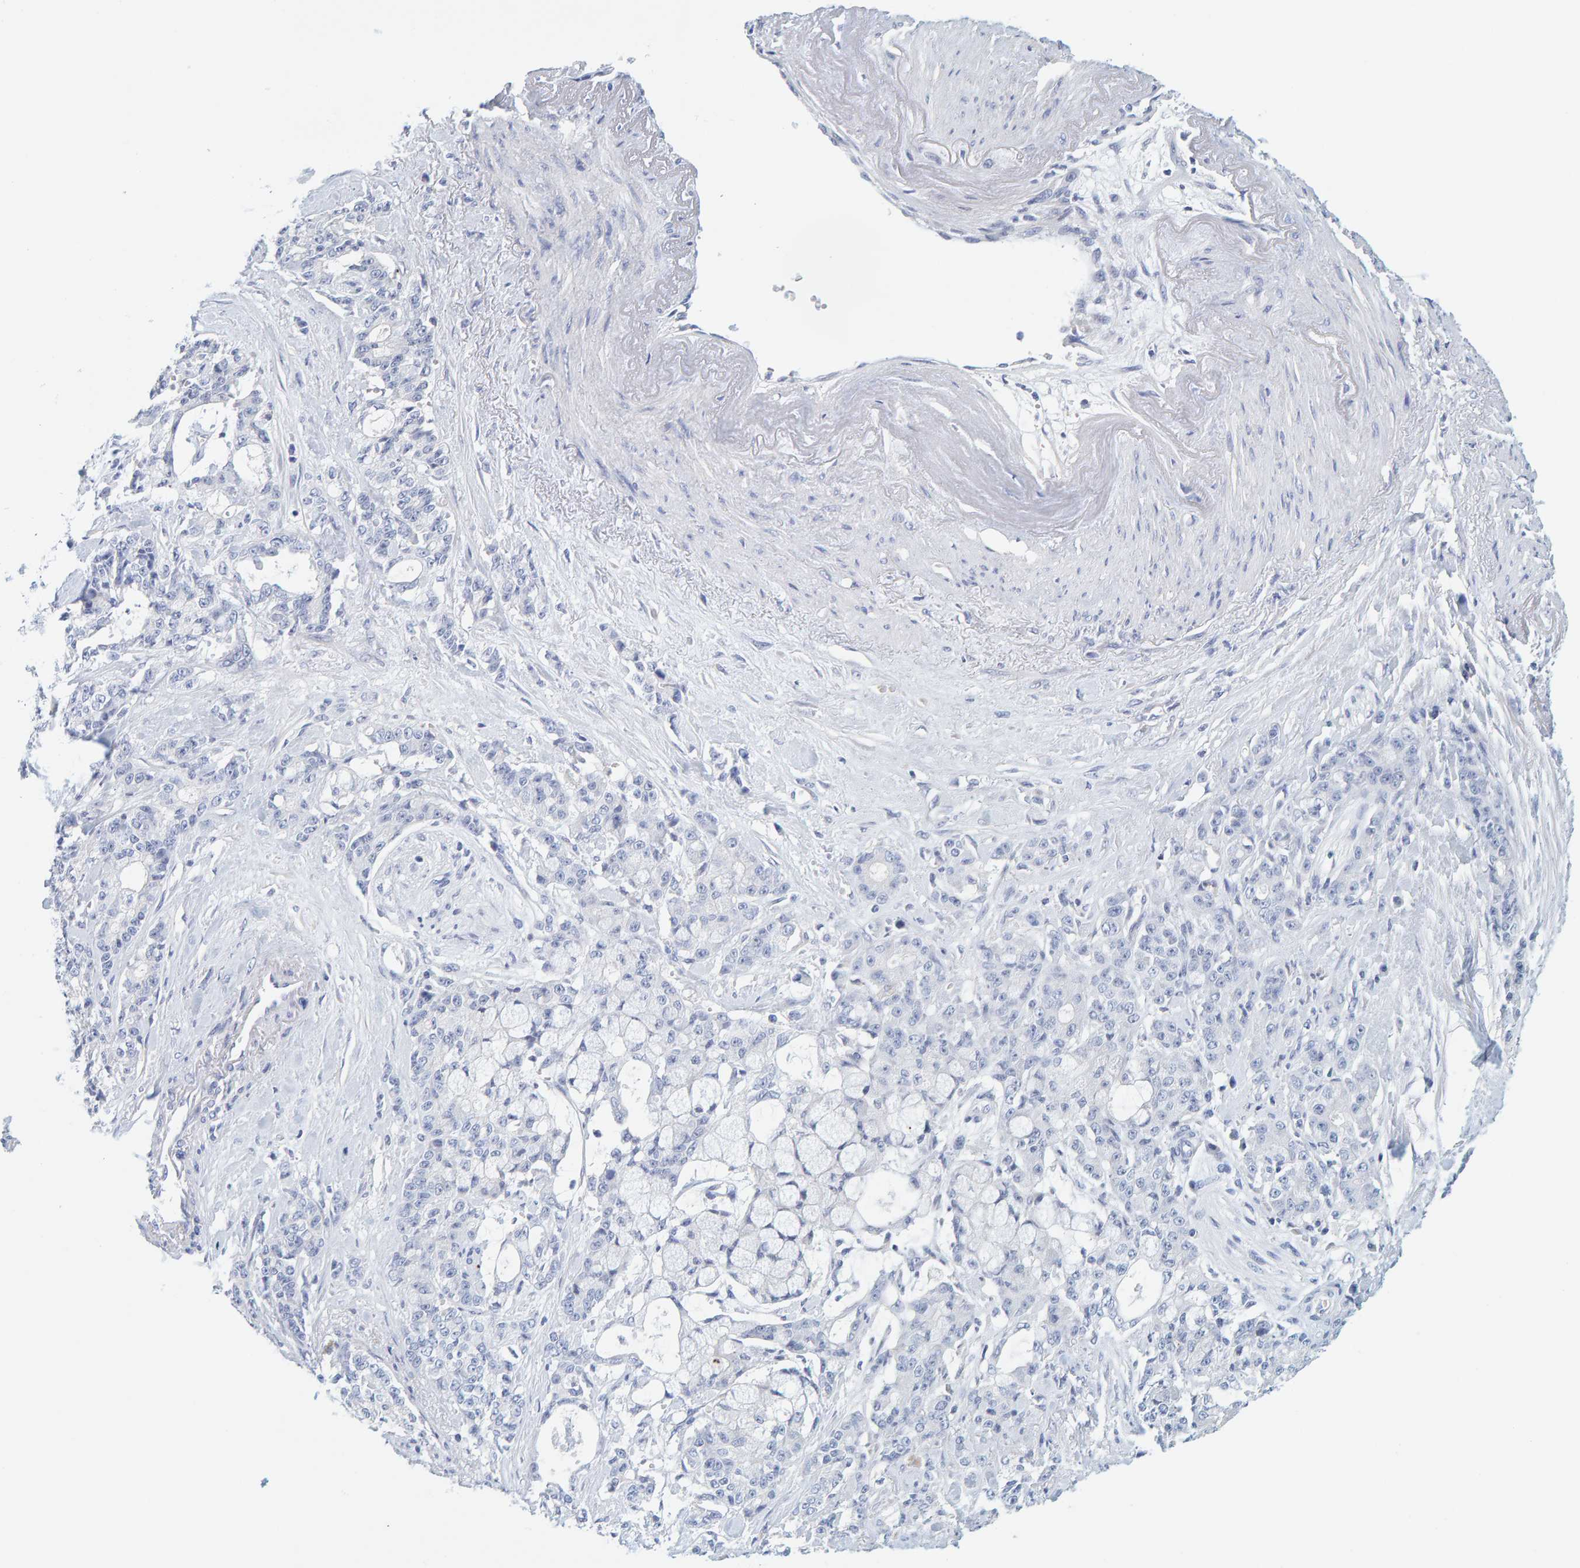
{"staining": {"intensity": "negative", "quantity": "none", "location": "none"}, "tissue": "pancreatic cancer", "cell_type": "Tumor cells", "image_type": "cancer", "snomed": [{"axis": "morphology", "description": "Adenocarcinoma, NOS"}, {"axis": "topography", "description": "Pancreas"}], "caption": "An image of human pancreatic adenocarcinoma is negative for staining in tumor cells. (Brightfield microscopy of DAB immunohistochemistry at high magnification).", "gene": "MOG", "patient": {"sex": "female", "age": 73}}